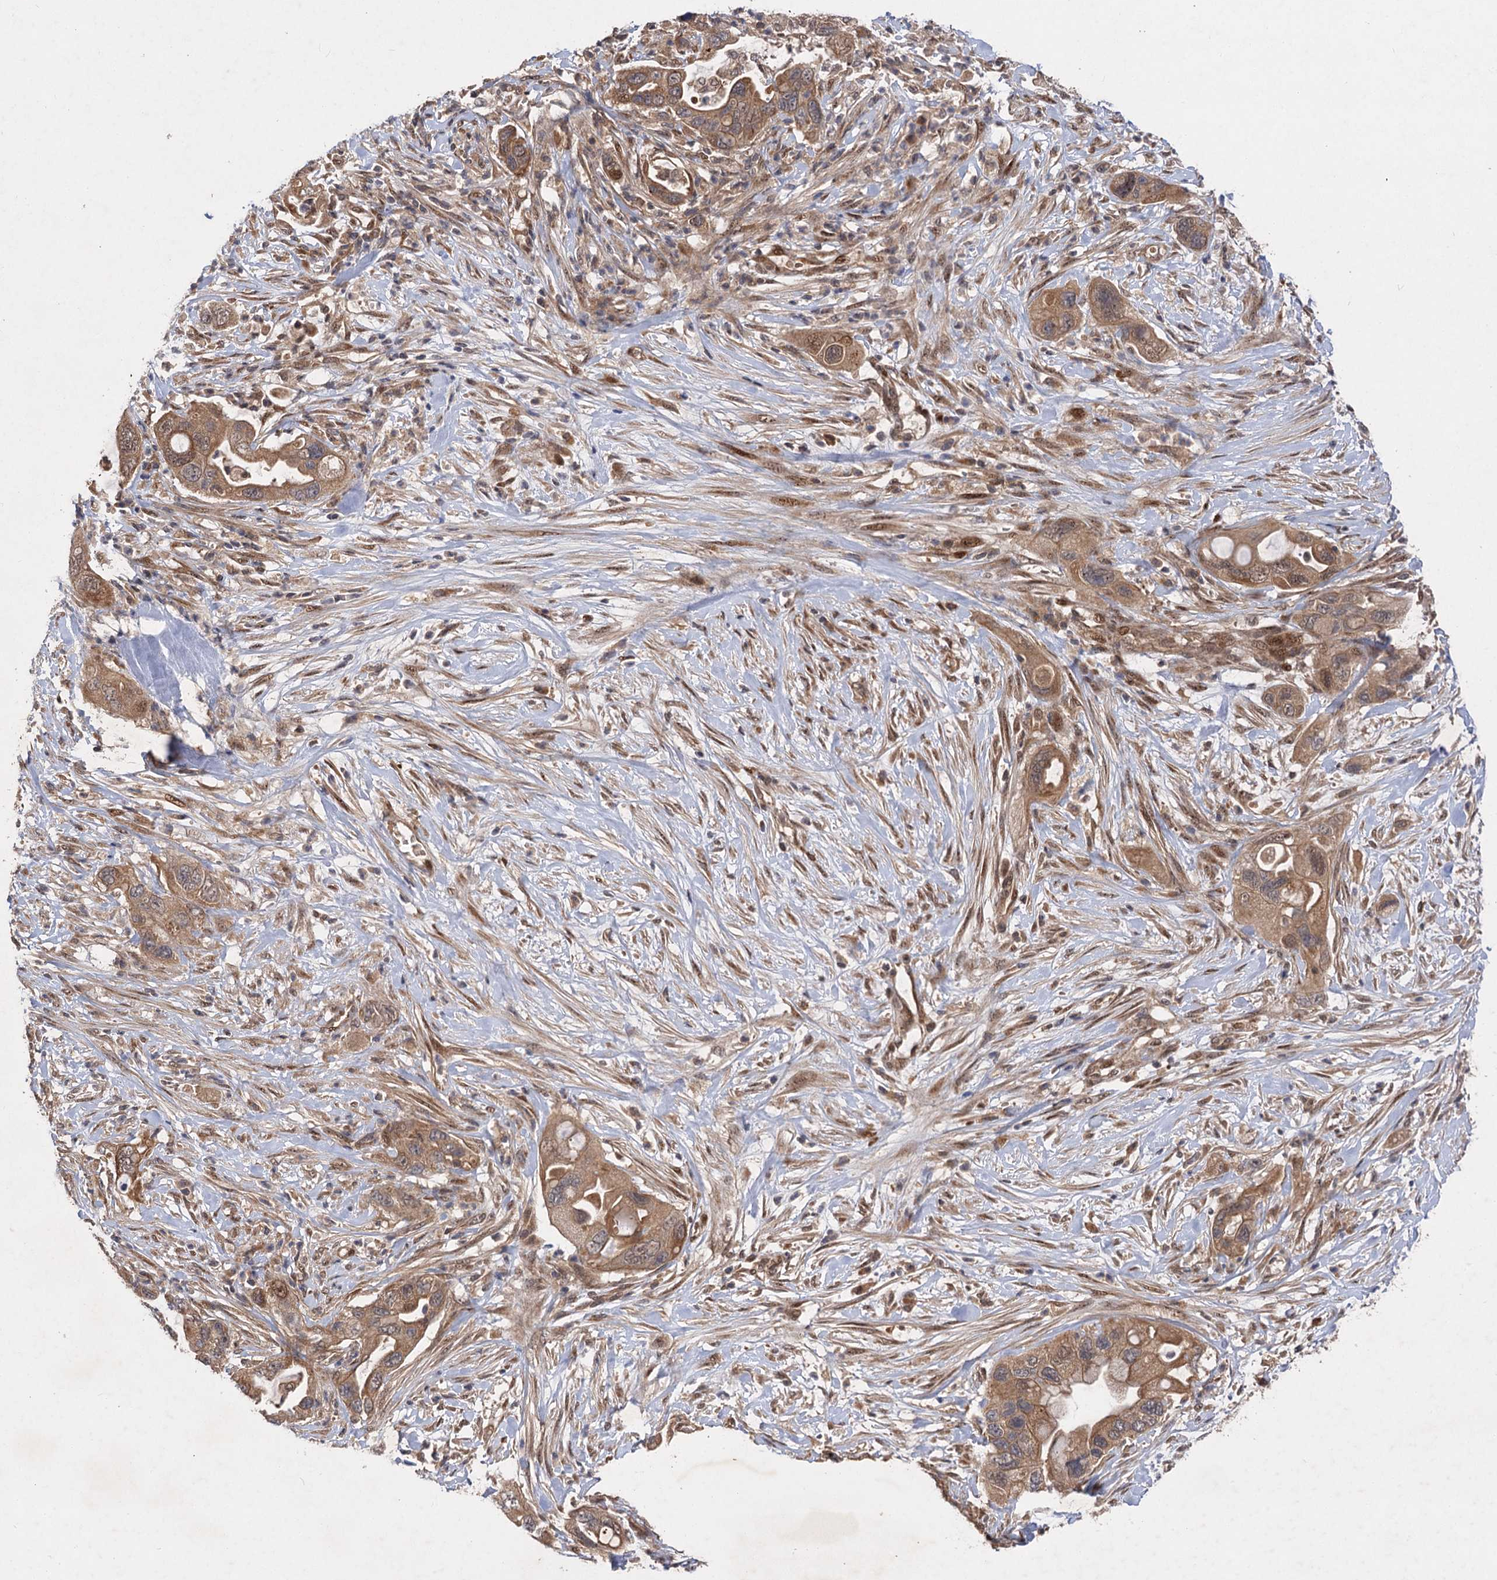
{"staining": {"intensity": "moderate", "quantity": ">75%", "location": "cytoplasmic/membranous"}, "tissue": "pancreatic cancer", "cell_type": "Tumor cells", "image_type": "cancer", "snomed": [{"axis": "morphology", "description": "Adenocarcinoma, NOS"}, {"axis": "topography", "description": "Pancreas"}], "caption": "Tumor cells demonstrate medium levels of moderate cytoplasmic/membranous staining in approximately >75% of cells in adenocarcinoma (pancreatic). The staining is performed using DAB brown chromogen to label protein expression. The nuclei are counter-stained blue using hematoxylin.", "gene": "FBXW8", "patient": {"sex": "female", "age": 71}}